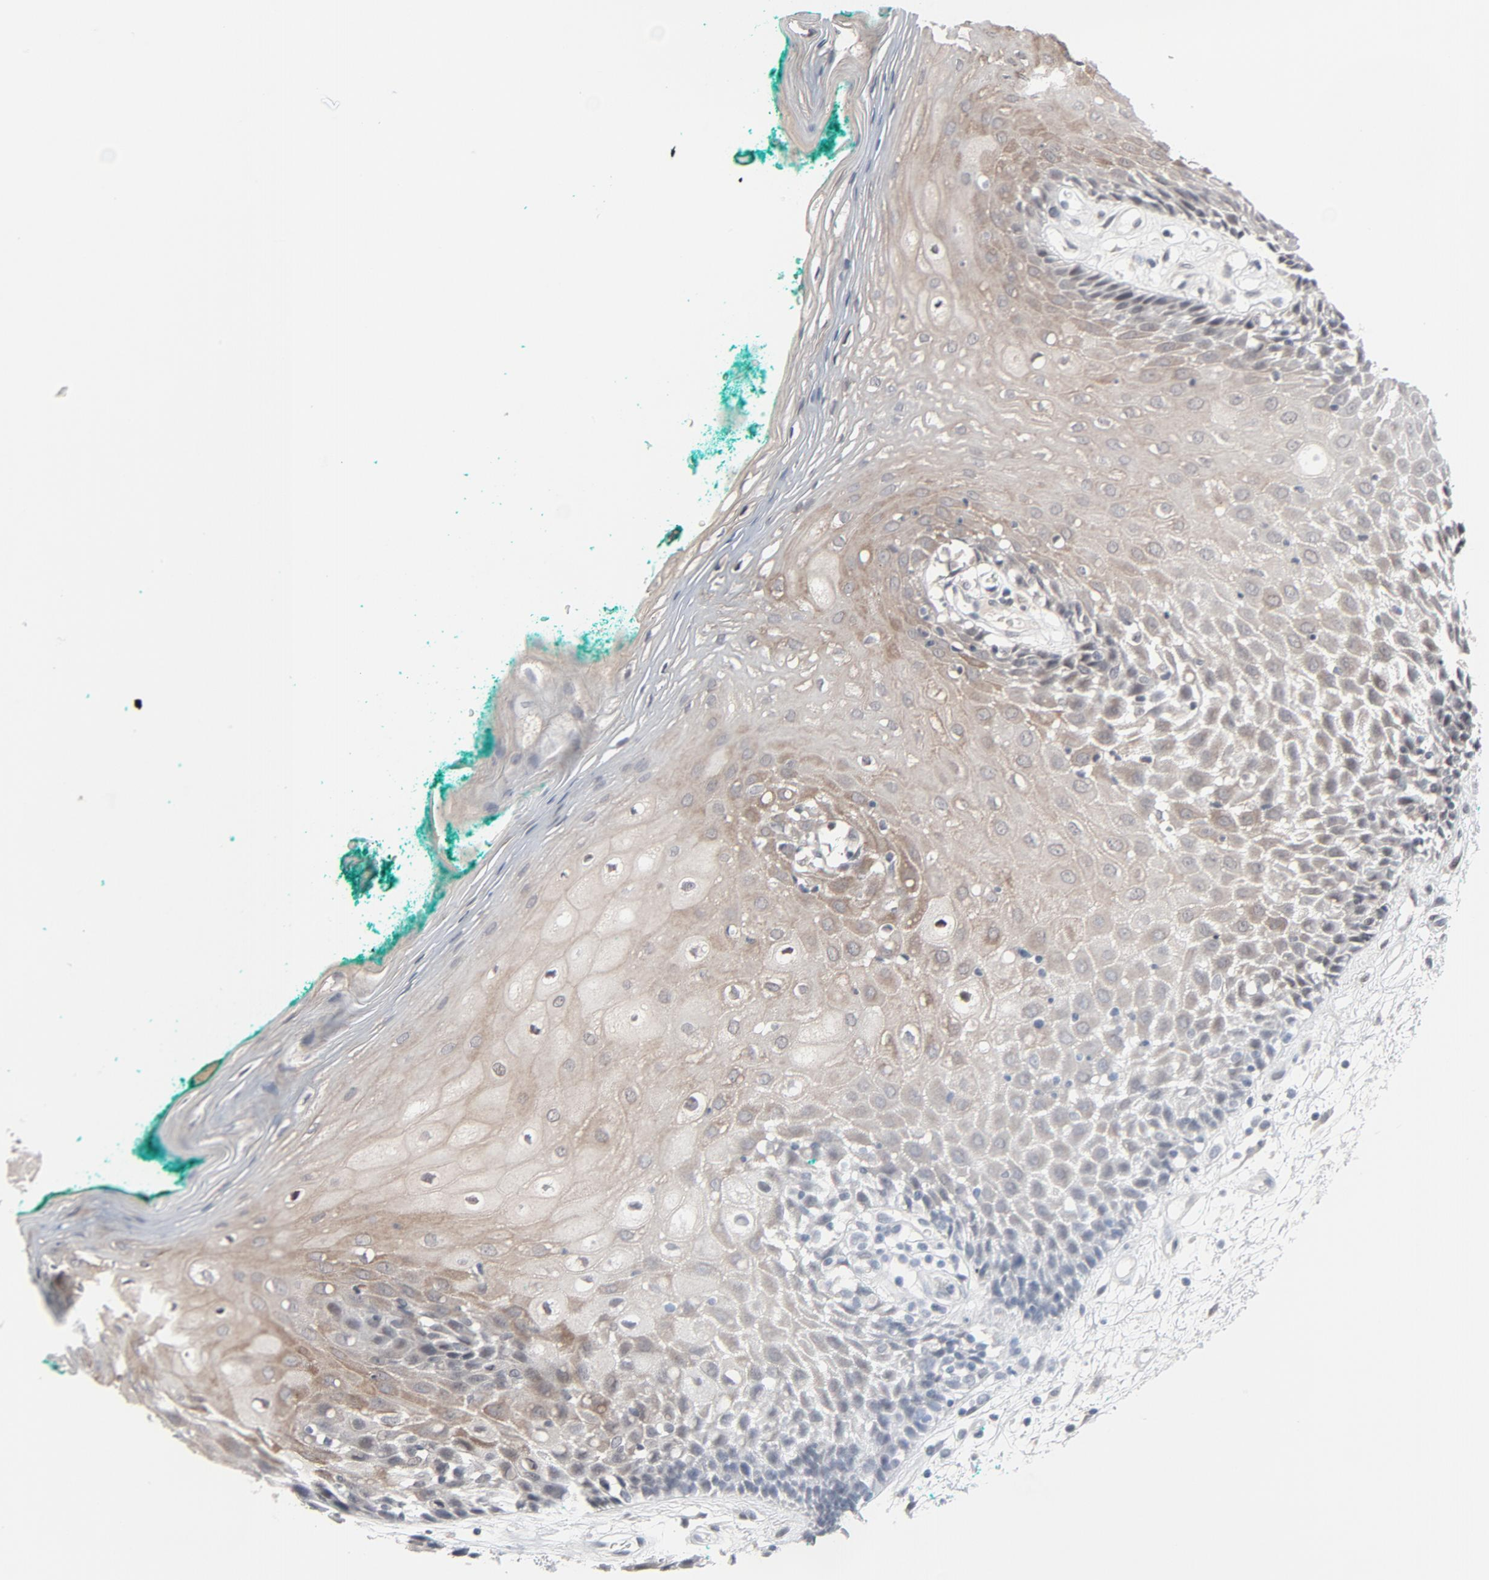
{"staining": {"intensity": "moderate", "quantity": ">75%", "location": "cytoplasmic/membranous"}, "tissue": "oral mucosa", "cell_type": "Squamous epithelial cells", "image_type": "normal", "snomed": [{"axis": "morphology", "description": "Normal tissue, NOS"}, {"axis": "morphology", "description": "Squamous cell carcinoma, NOS"}, {"axis": "topography", "description": "Skeletal muscle"}, {"axis": "topography", "description": "Oral tissue"}, {"axis": "topography", "description": "Head-Neck"}], "caption": "Protein expression by immunohistochemistry exhibits moderate cytoplasmic/membranous expression in about >75% of squamous epithelial cells in benign oral mucosa.", "gene": "MT3", "patient": {"sex": "female", "age": 84}}